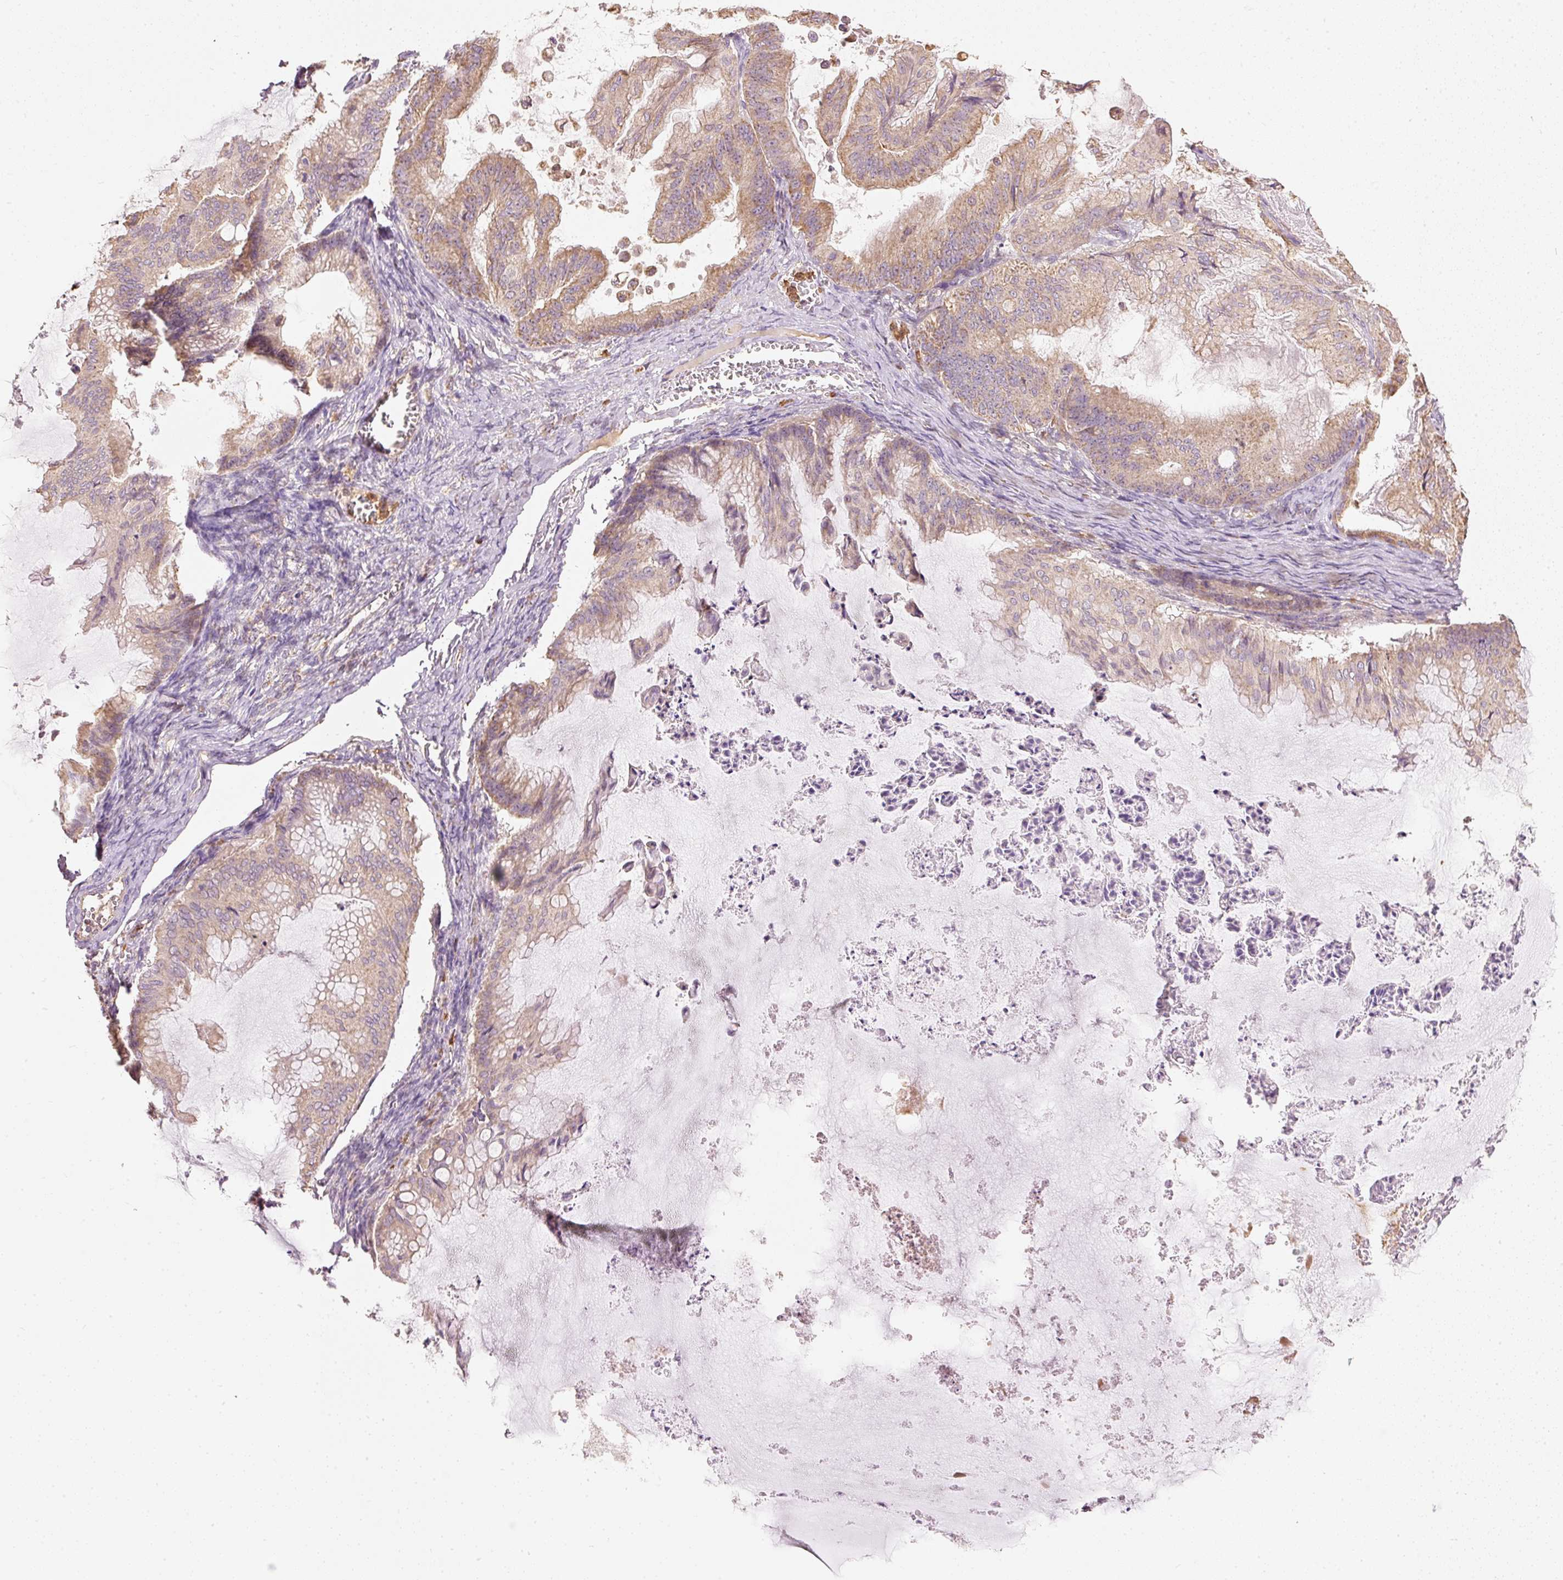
{"staining": {"intensity": "moderate", "quantity": "25%-75%", "location": "cytoplasmic/membranous"}, "tissue": "ovarian cancer", "cell_type": "Tumor cells", "image_type": "cancer", "snomed": [{"axis": "morphology", "description": "Cystadenocarcinoma, mucinous, NOS"}, {"axis": "topography", "description": "Ovary"}], "caption": "Moderate cytoplasmic/membranous staining is present in approximately 25%-75% of tumor cells in ovarian mucinous cystadenocarcinoma.", "gene": "PSENEN", "patient": {"sex": "female", "age": 71}}